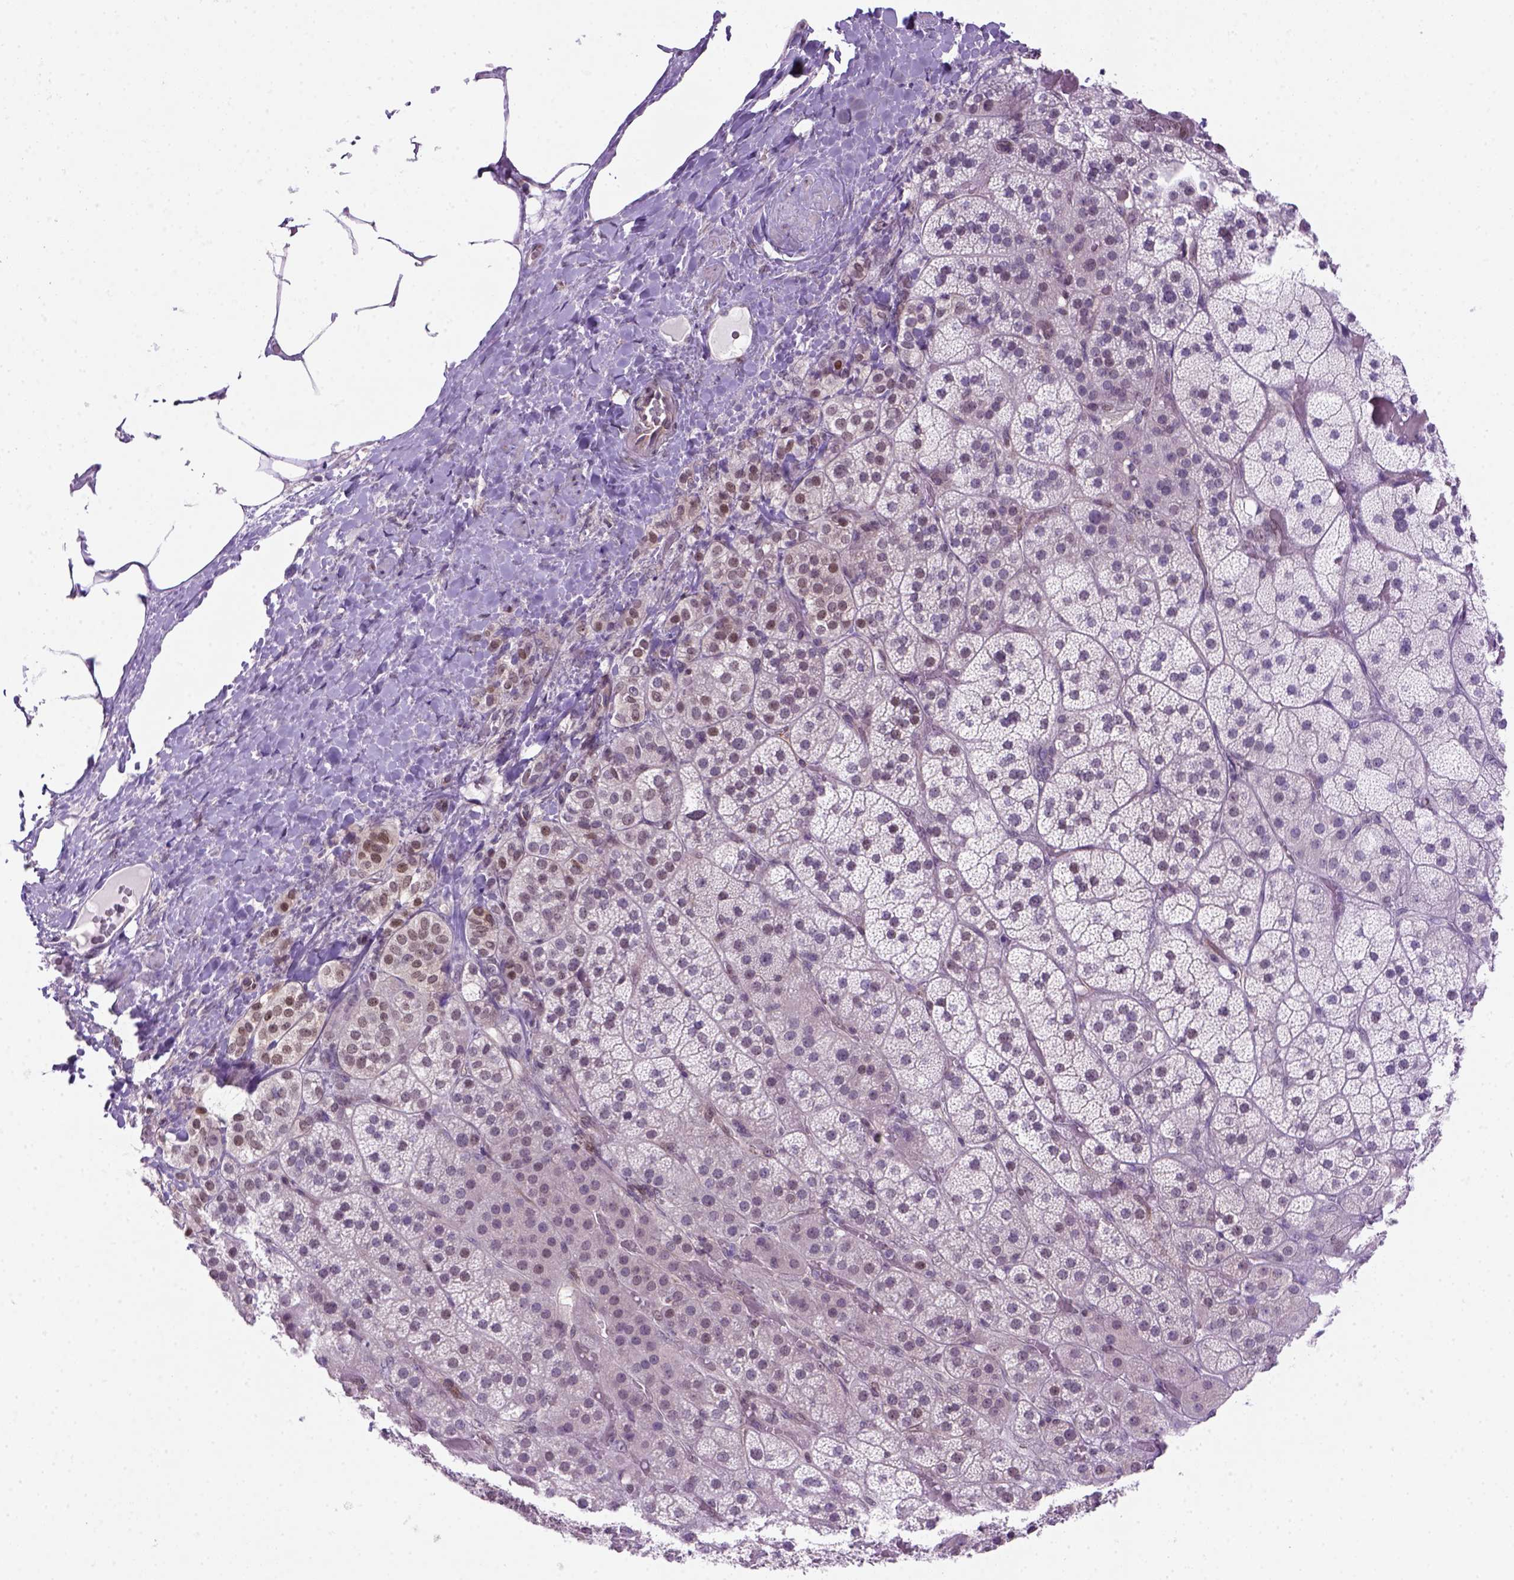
{"staining": {"intensity": "moderate", "quantity": "<25%", "location": "nuclear"}, "tissue": "adrenal gland", "cell_type": "Glandular cells", "image_type": "normal", "snomed": [{"axis": "morphology", "description": "Normal tissue, NOS"}, {"axis": "topography", "description": "Adrenal gland"}], "caption": "Protein staining of normal adrenal gland shows moderate nuclear positivity in approximately <25% of glandular cells.", "gene": "MGMT", "patient": {"sex": "male", "age": 57}}